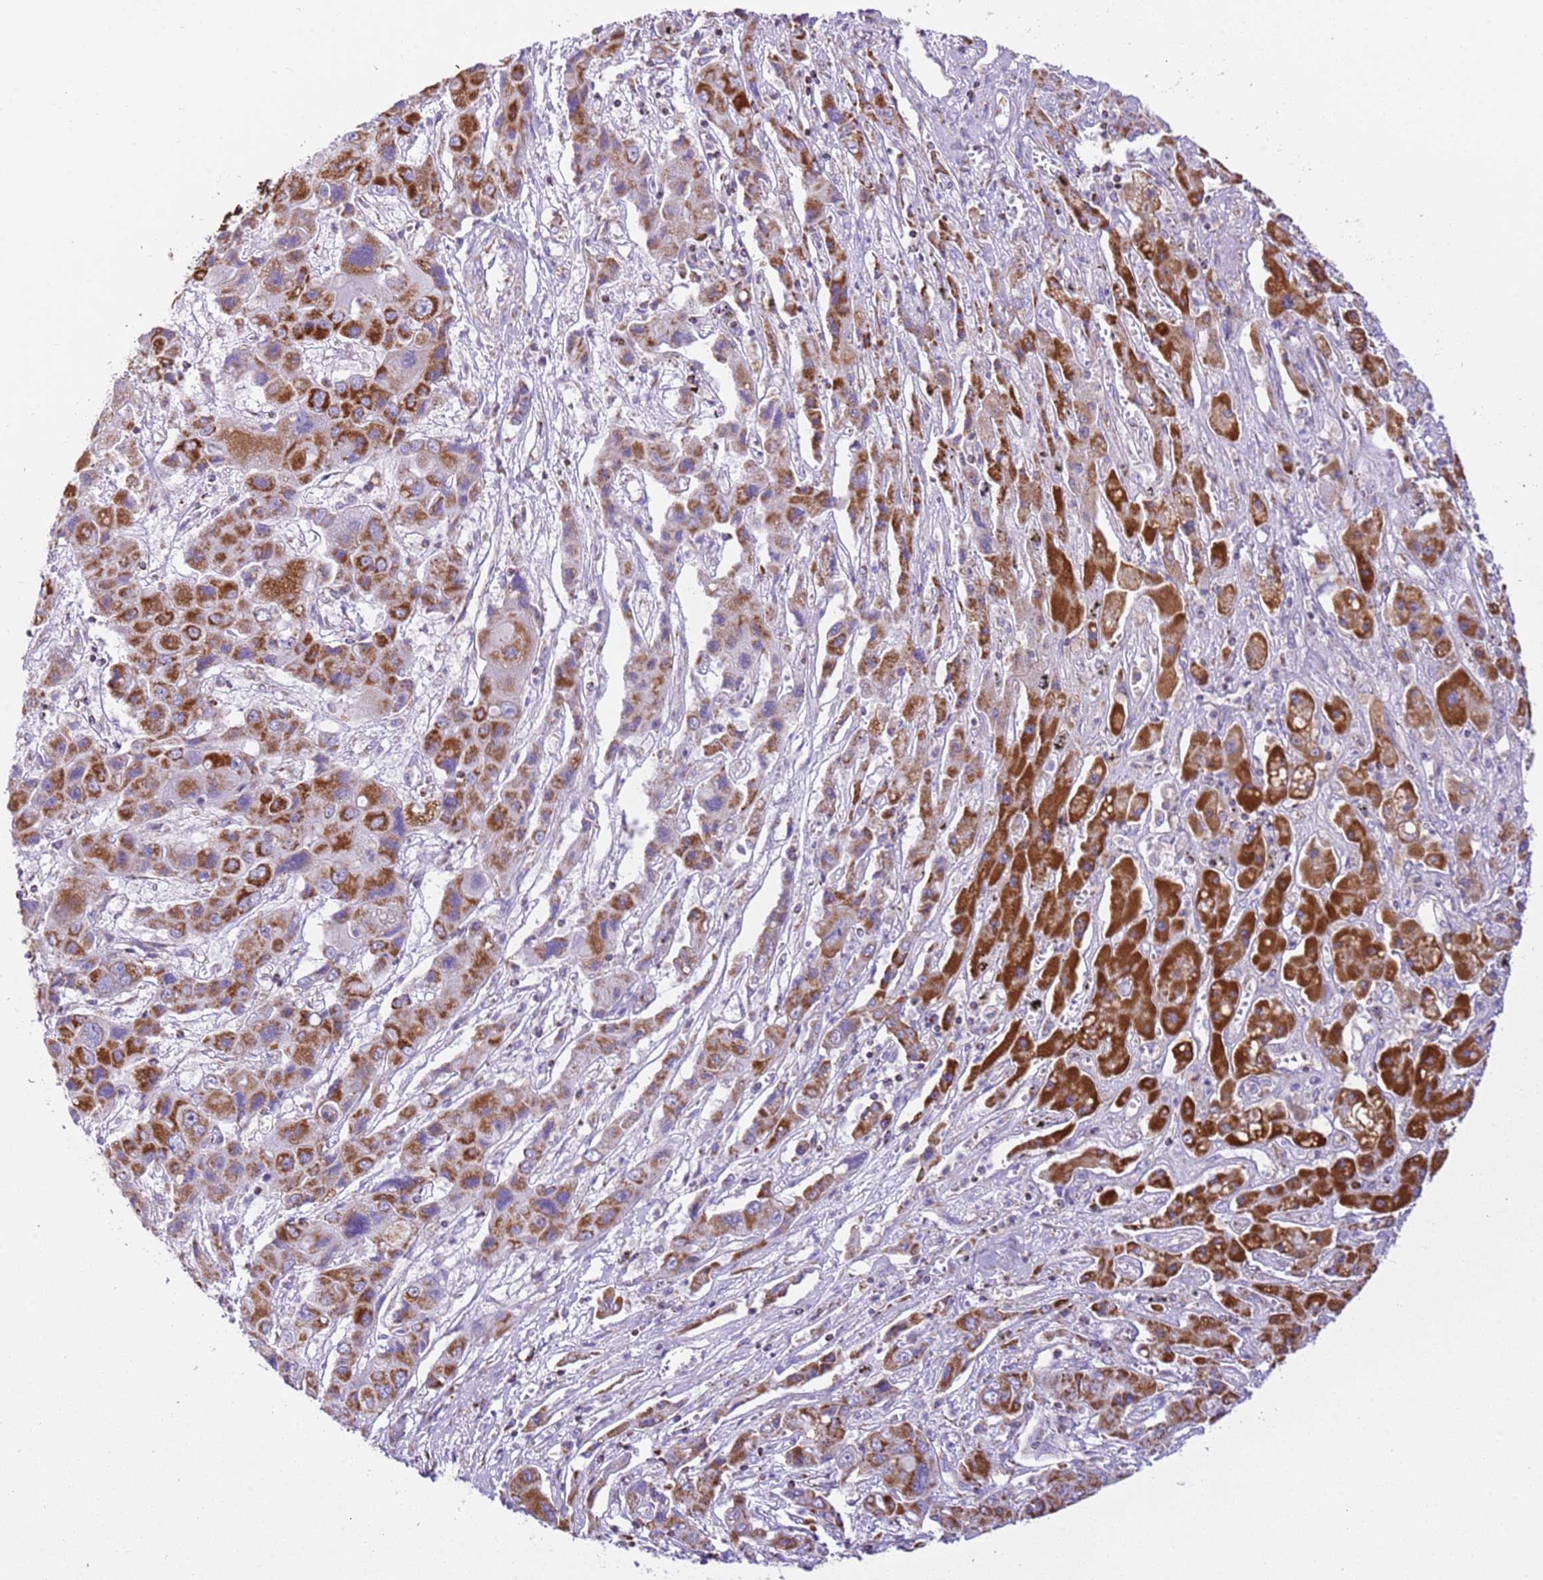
{"staining": {"intensity": "strong", "quantity": ">75%", "location": "cytoplasmic/membranous"}, "tissue": "liver cancer", "cell_type": "Tumor cells", "image_type": "cancer", "snomed": [{"axis": "morphology", "description": "Cholangiocarcinoma"}, {"axis": "topography", "description": "Liver"}], "caption": "Immunohistochemistry photomicrograph of neoplastic tissue: human liver cholangiocarcinoma stained using IHC reveals high levels of strong protein expression localized specifically in the cytoplasmic/membranous of tumor cells, appearing as a cytoplasmic/membranous brown color.", "gene": "SUCLG2", "patient": {"sex": "male", "age": 67}}